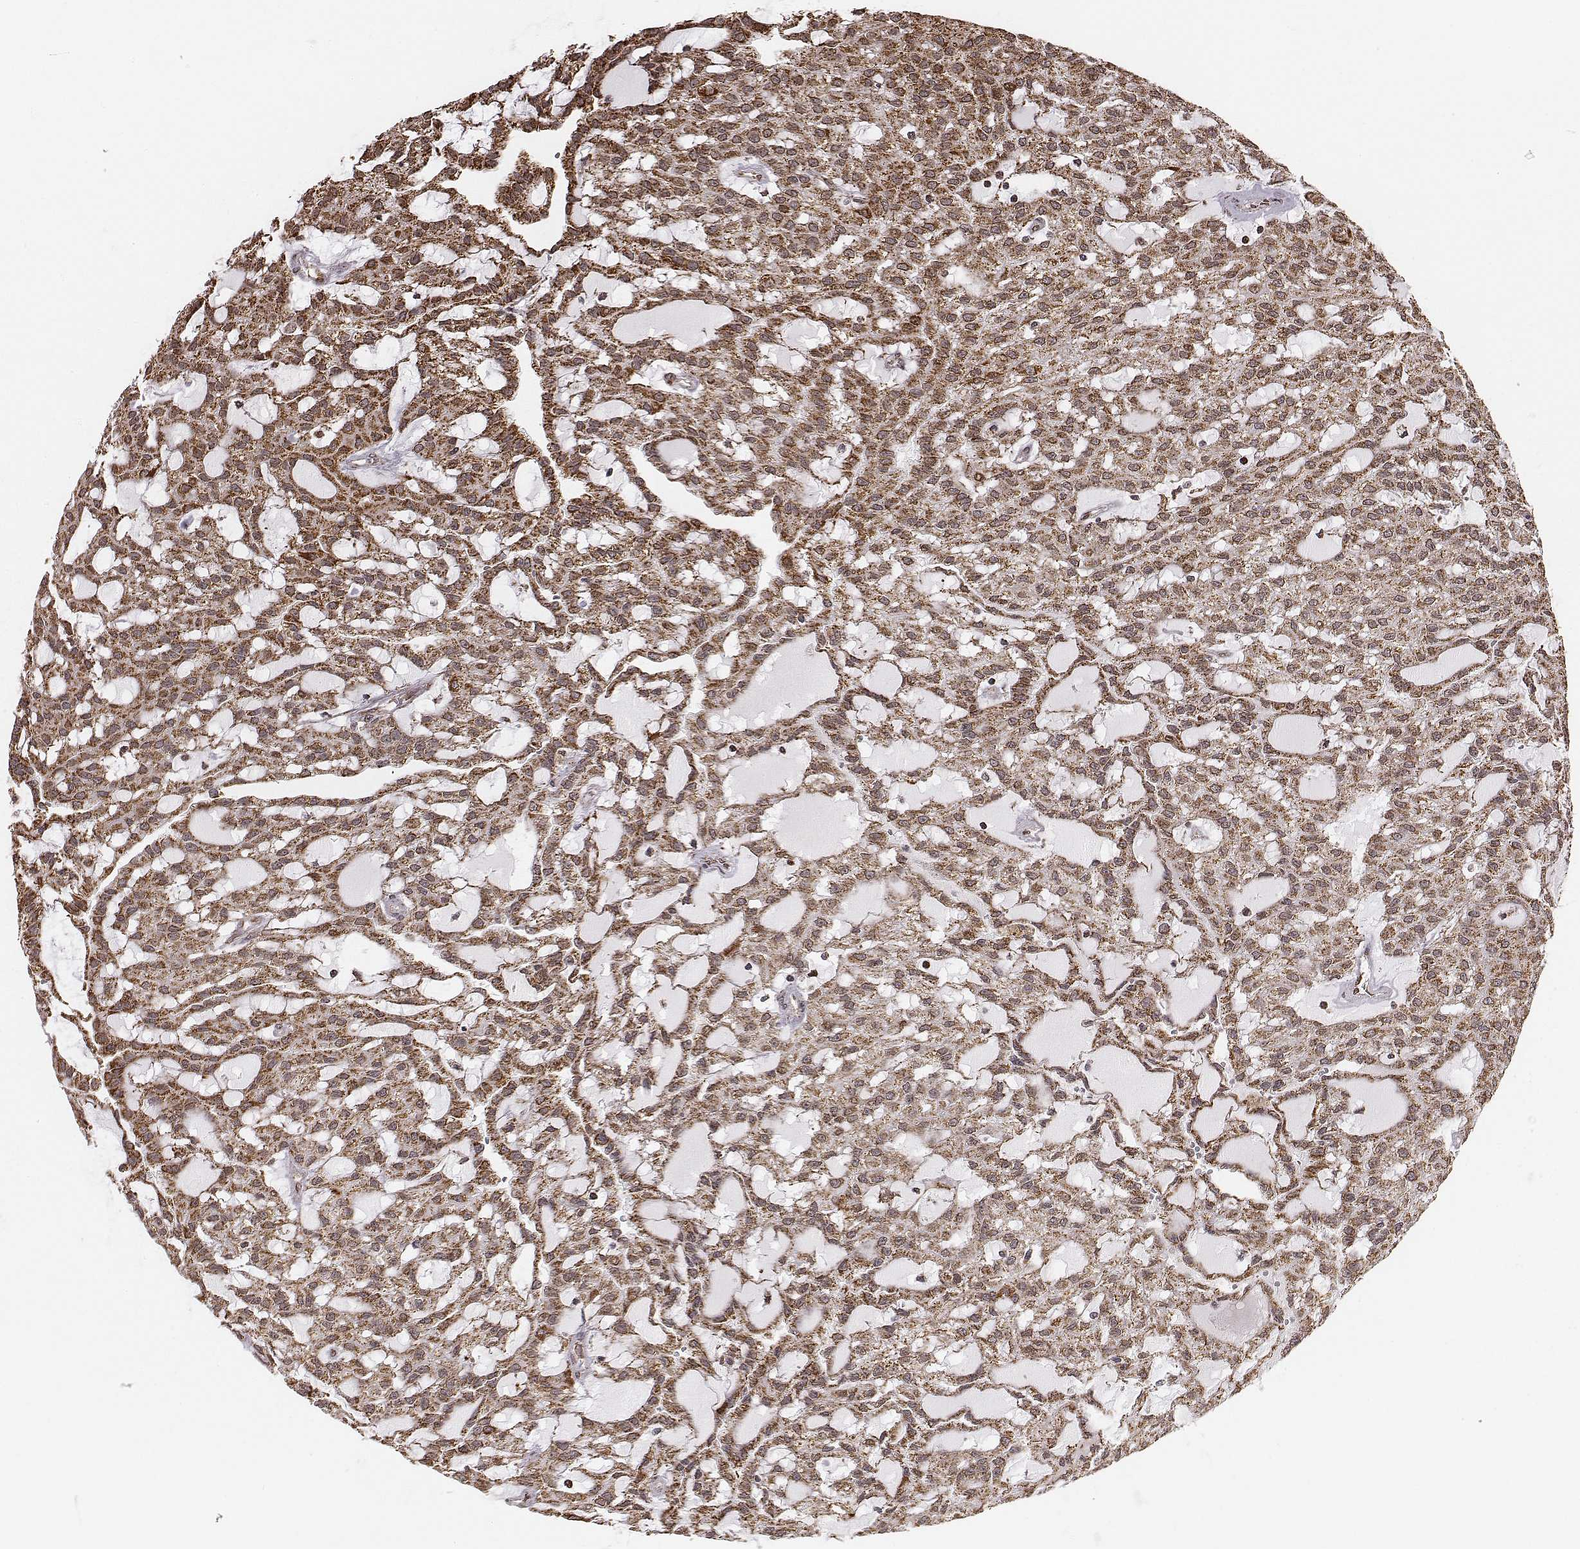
{"staining": {"intensity": "moderate", "quantity": ">75%", "location": "cytoplasmic/membranous"}, "tissue": "renal cancer", "cell_type": "Tumor cells", "image_type": "cancer", "snomed": [{"axis": "morphology", "description": "Adenocarcinoma, NOS"}, {"axis": "topography", "description": "Kidney"}], "caption": "A brown stain shows moderate cytoplasmic/membranous staining of a protein in human renal cancer tumor cells.", "gene": "ACOT2", "patient": {"sex": "male", "age": 63}}